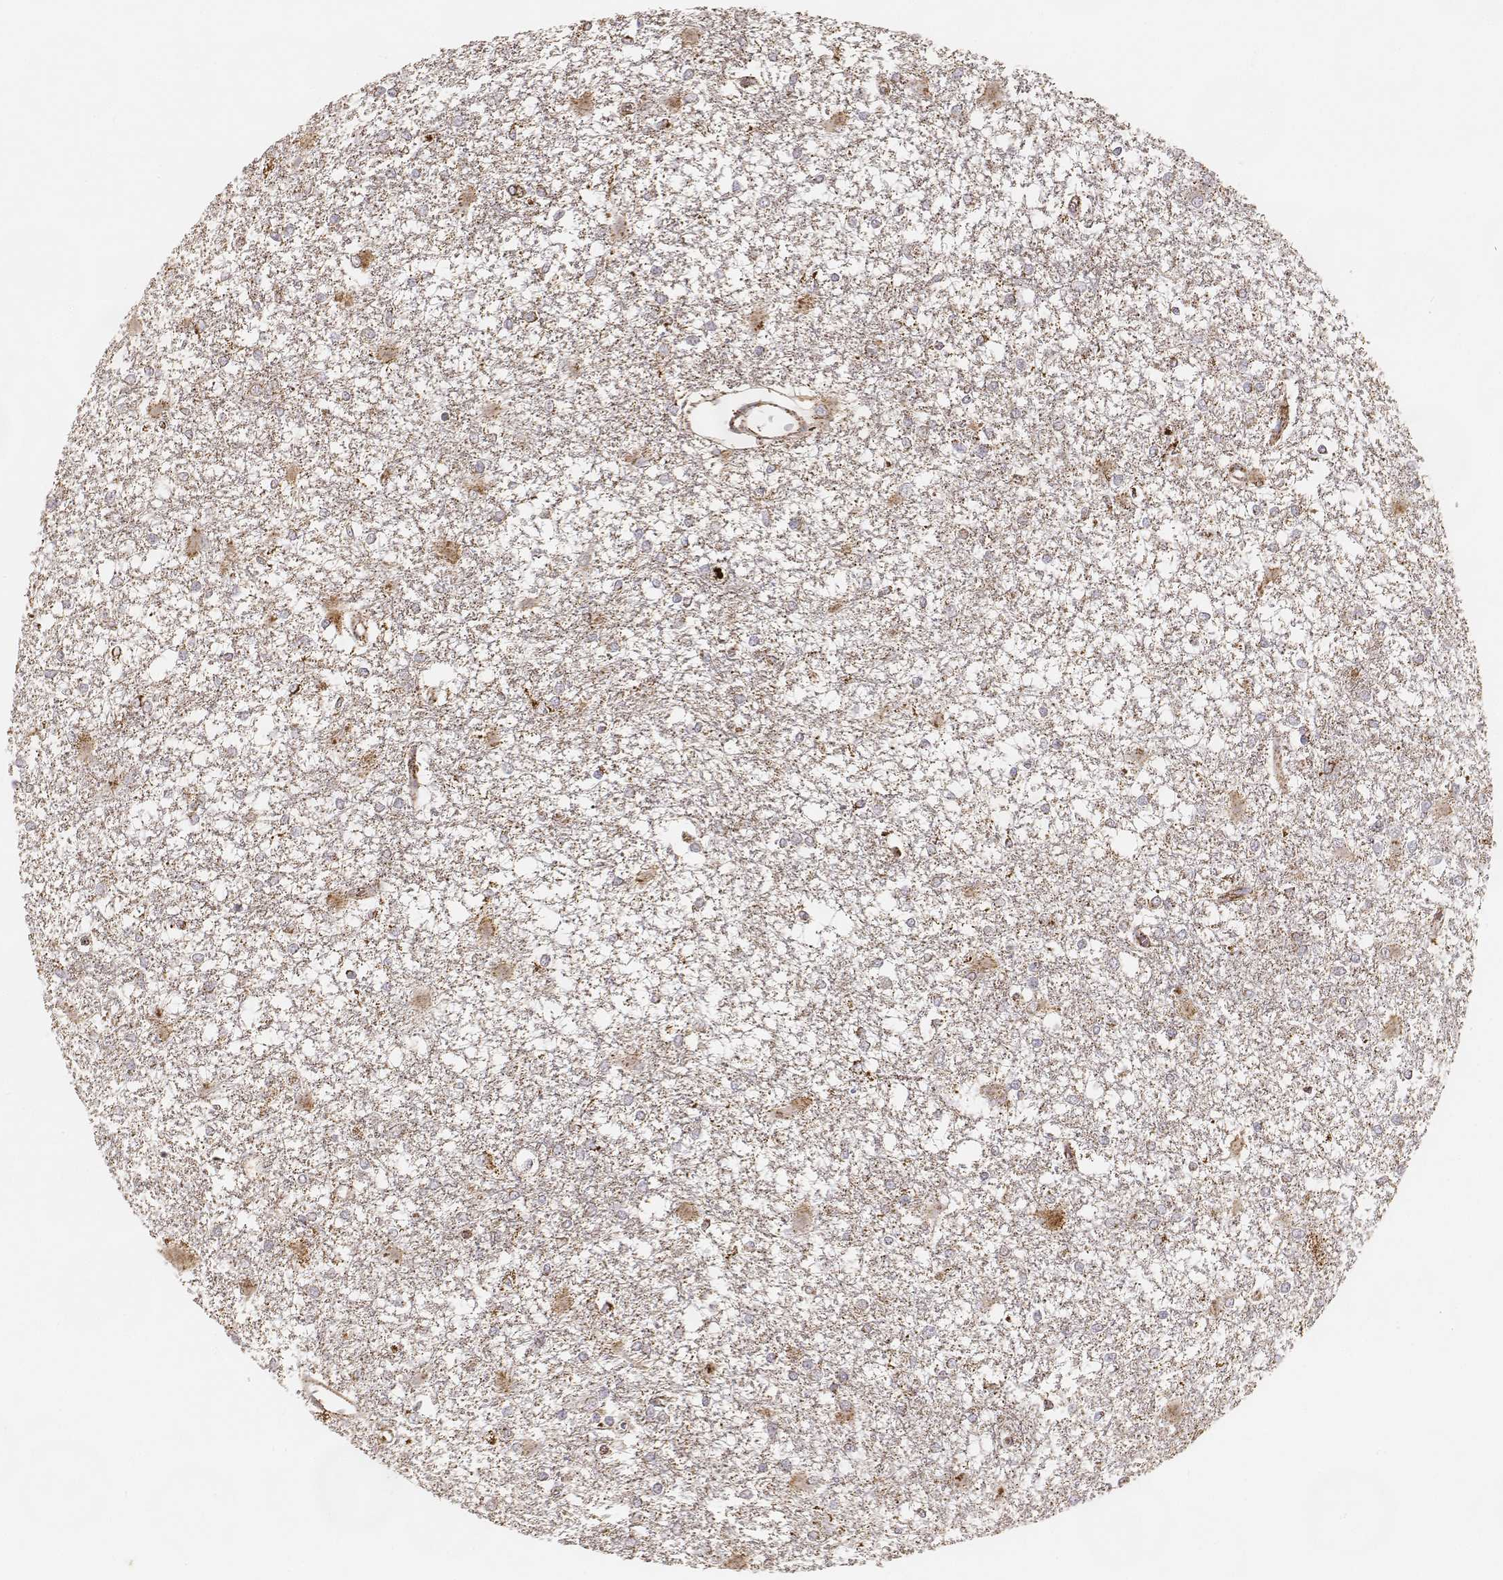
{"staining": {"intensity": "weak", "quantity": "<25%", "location": "cytoplasmic/membranous"}, "tissue": "glioma", "cell_type": "Tumor cells", "image_type": "cancer", "snomed": [{"axis": "morphology", "description": "Glioma, malignant, High grade"}, {"axis": "topography", "description": "Cerebral cortex"}], "caption": "The image exhibits no staining of tumor cells in high-grade glioma (malignant).", "gene": "CS", "patient": {"sex": "male", "age": 79}}